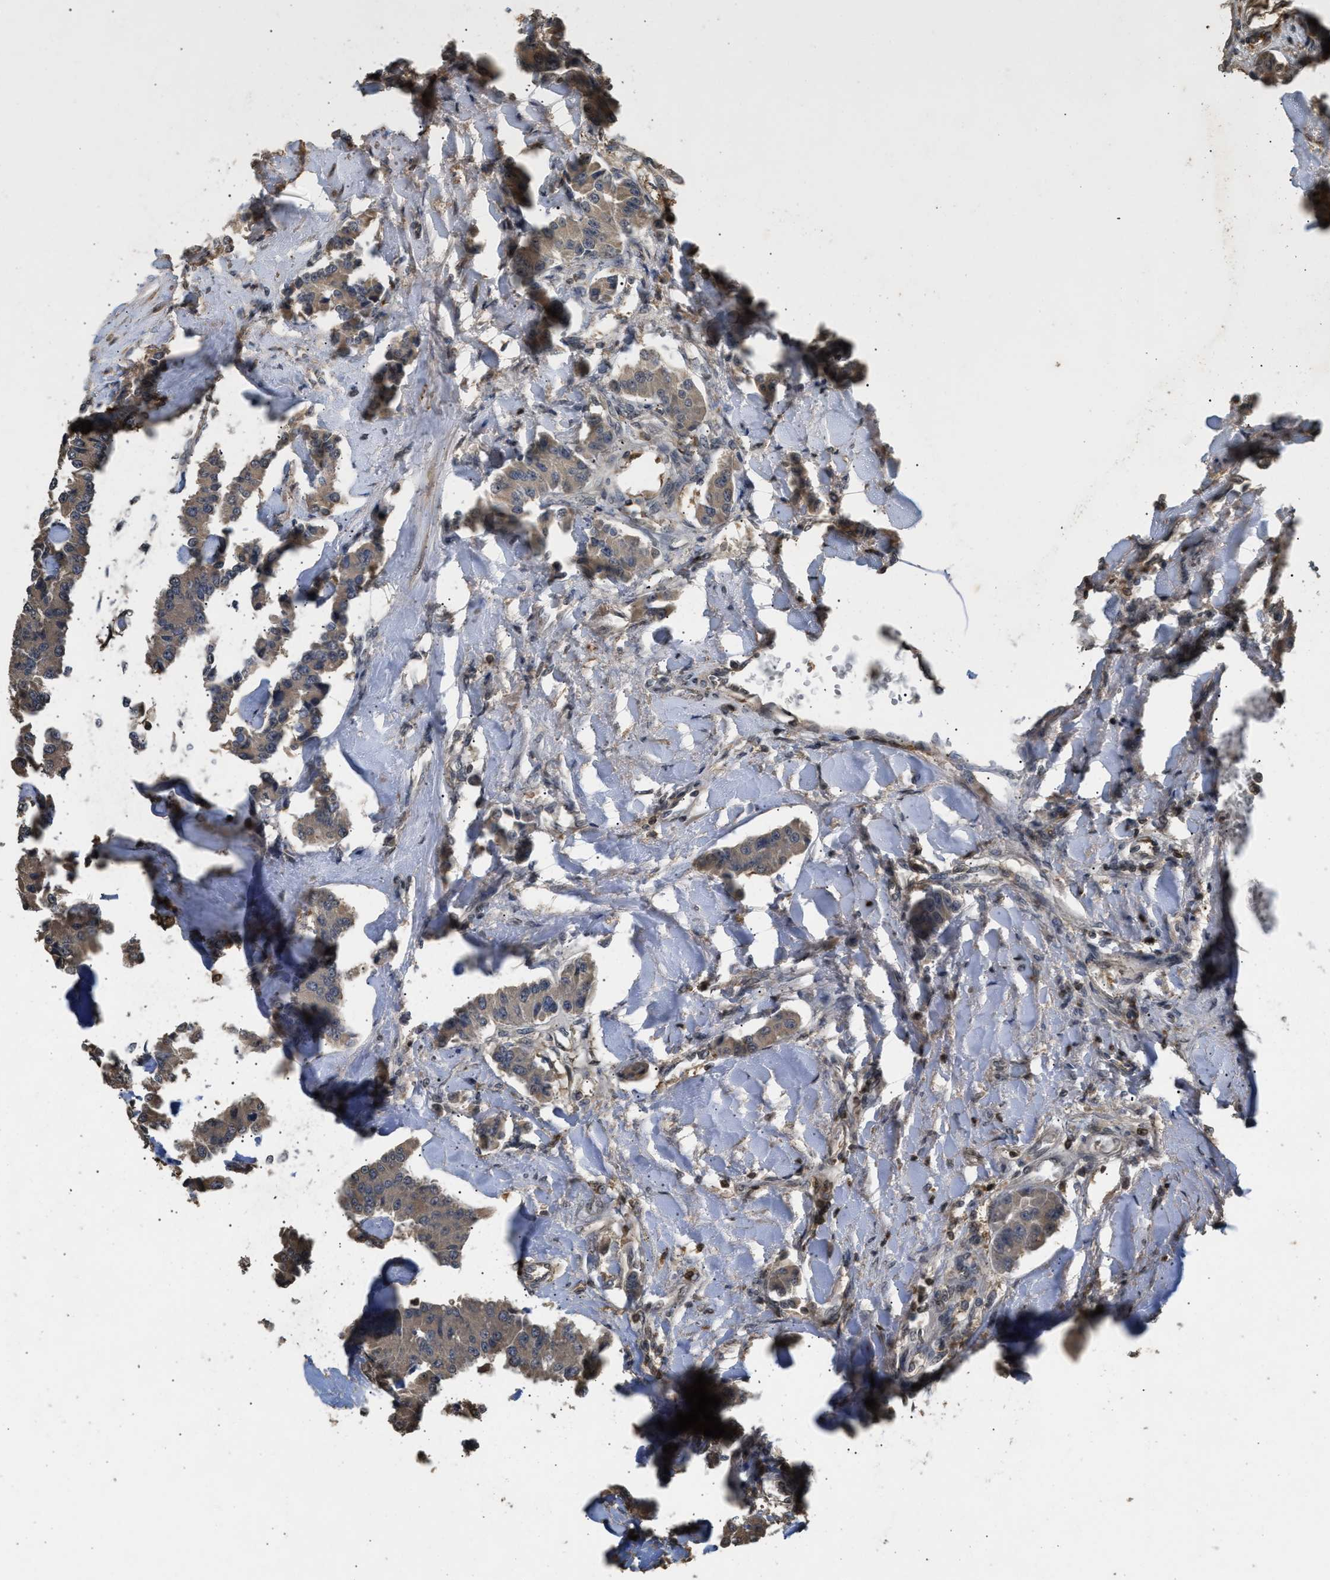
{"staining": {"intensity": "weak", "quantity": "<25%", "location": "cytoplasmic/membranous"}, "tissue": "carcinoid", "cell_type": "Tumor cells", "image_type": "cancer", "snomed": [{"axis": "morphology", "description": "Carcinoid, malignant, NOS"}, {"axis": "topography", "description": "Pancreas"}], "caption": "The micrograph exhibits no significant positivity in tumor cells of carcinoid. The staining is performed using DAB (3,3'-diaminobenzidine) brown chromogen with nuclei counter-stained in using hematoxylin.", "gene": "ARHGDIA", "patient": {"sex": "male", "age": 41}}